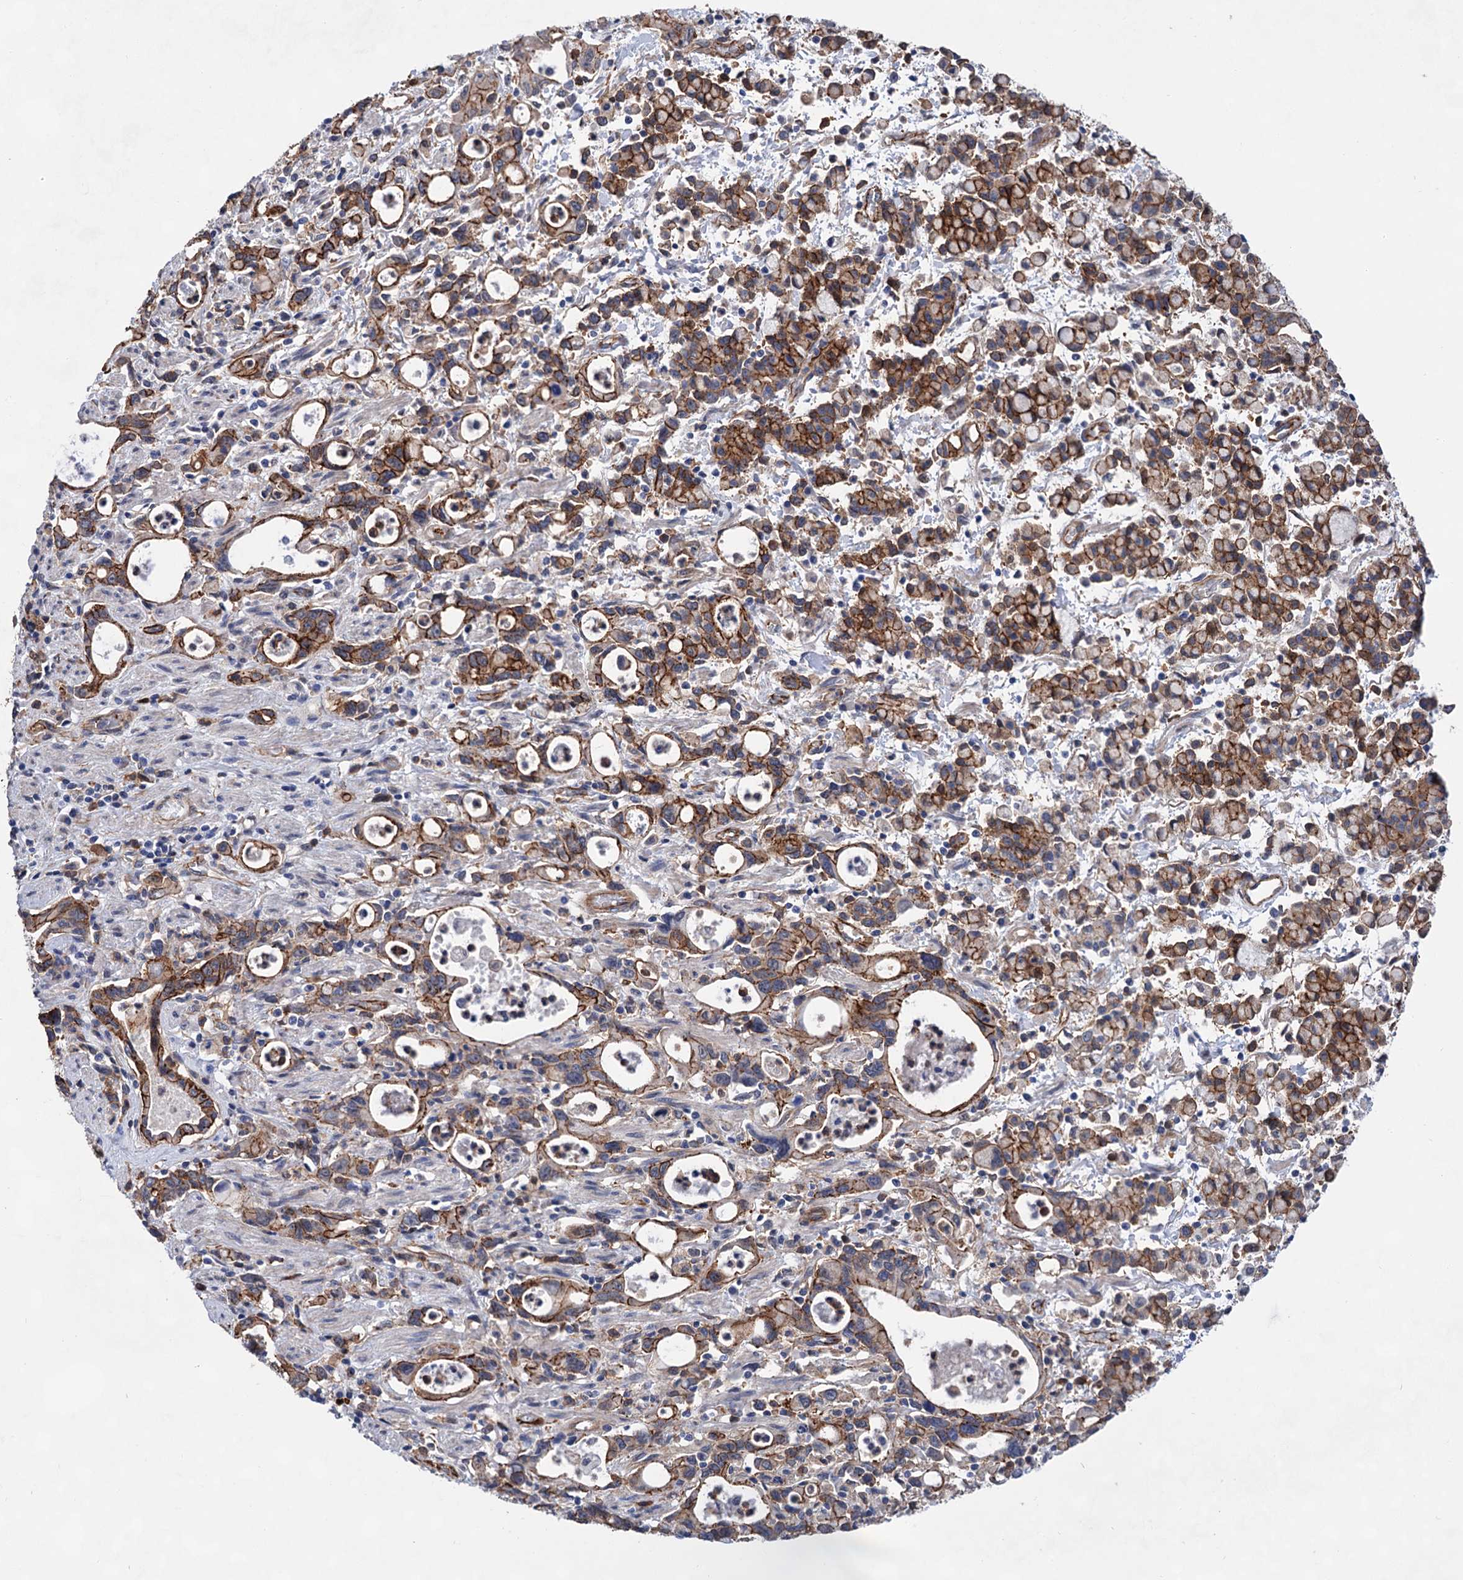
{"staining": {"intensity": "moderate", "quantity": ">75%", "location": "cytoplasmic/membranous"}, "tissue": "stomach cancer", "cell_type": "Tumor cells", "image_type": "cancer", "snomed": [{"axis": "morphology", "description": "Adenocarcinoma, NOS"}, {"axis": "topography", "description": "Stomach, lower"}], "caption": "A high-resolution image shows immunohistochemistry staining of stomach cancer, which exhibits moderate cytoplasmic/membranous positivity in approximately >75% of tumor cells.", "gene": "TMTC3", "patient": {"sex": "female", "age": 43}}